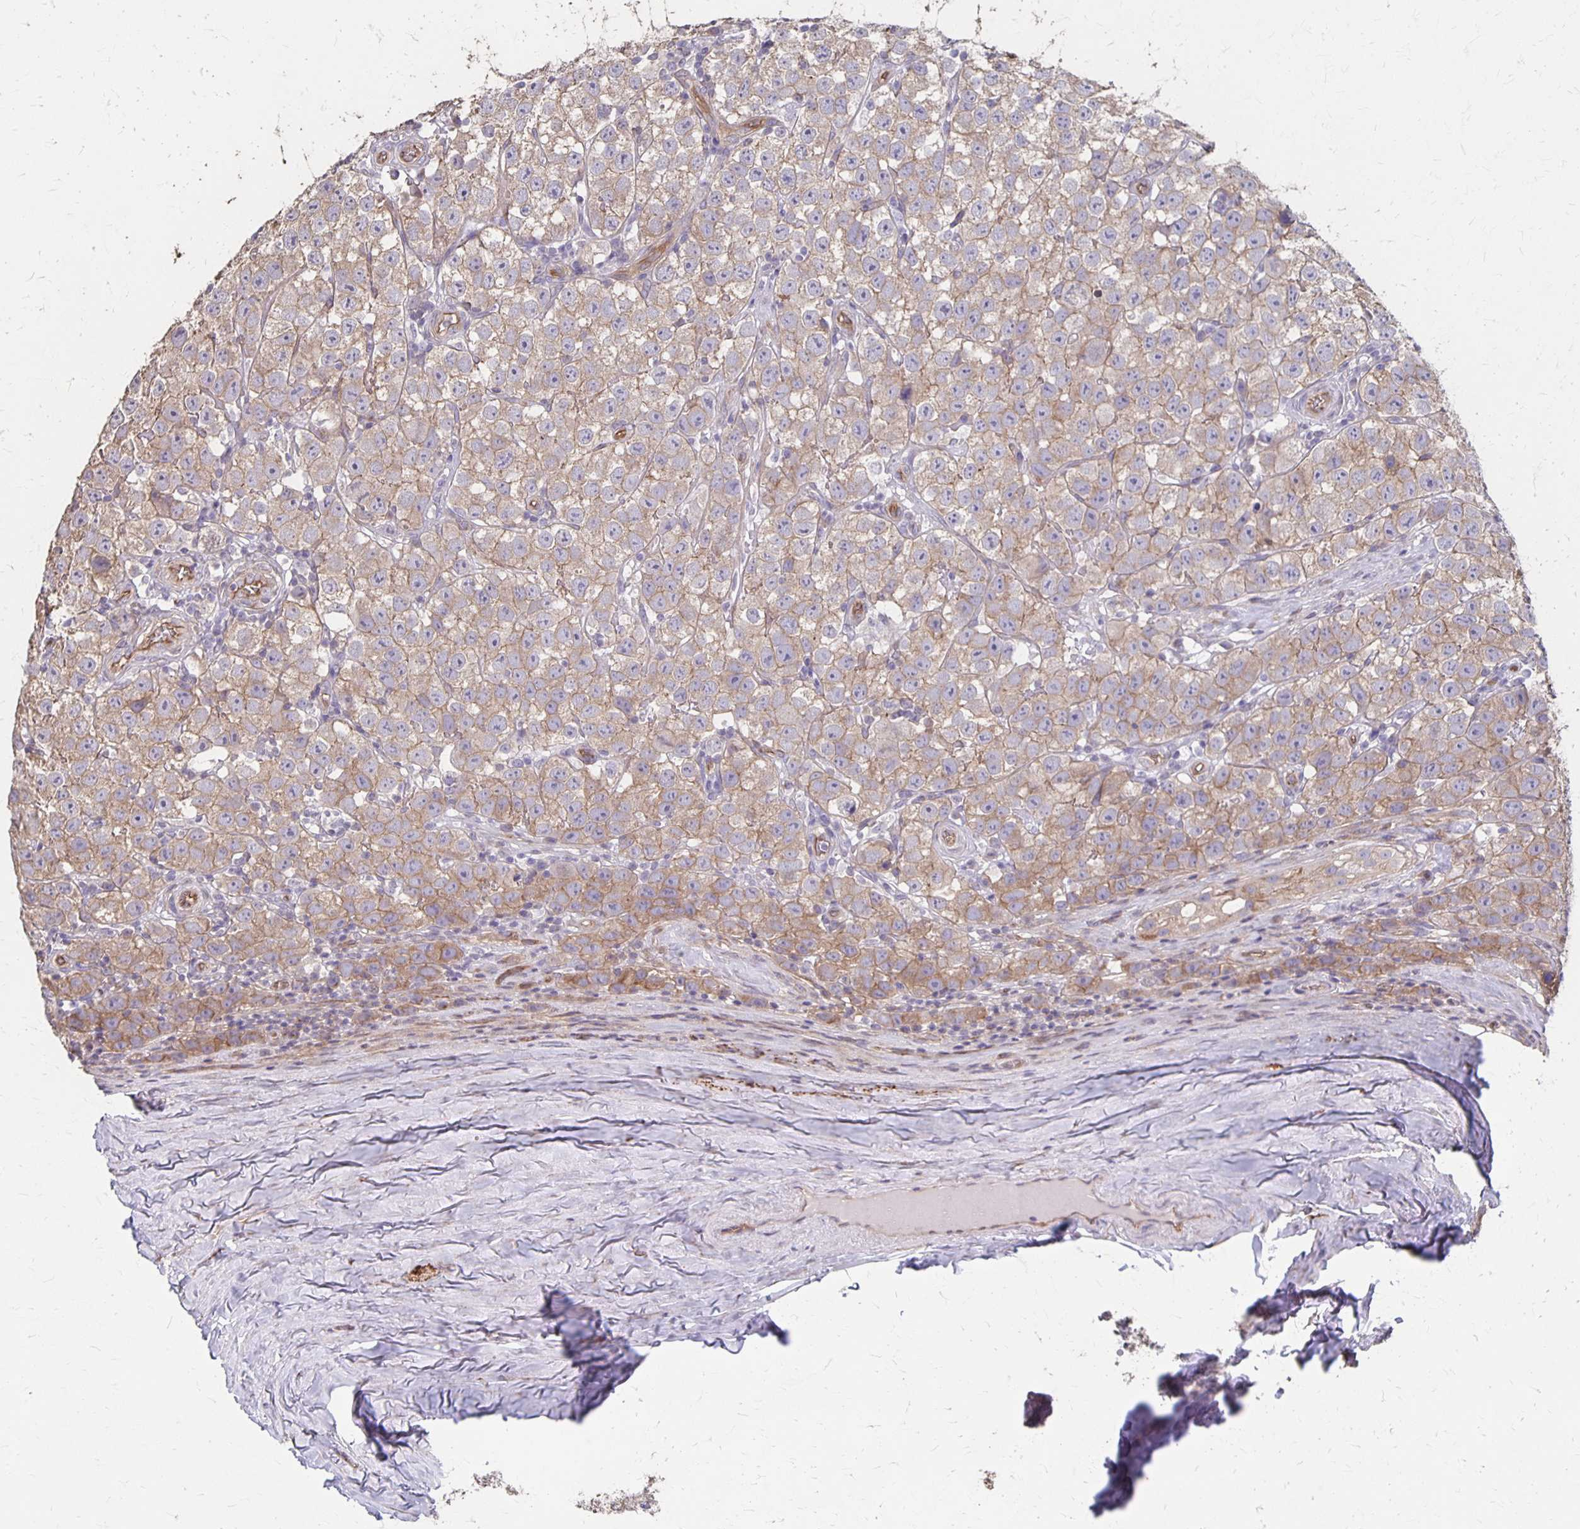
{"staining": {"intensity": "weak", "quantity": "25%-75%", "location": "cytoplasmic/membranous"}, "tissue": "testis cancer", "cell_type": "Tumor cells", "image_type": "cancer", "snomed": [{"axis": "morphology", "description": "Seminoma, NOS"}, {"axis": "topography", "description": "Testis"}], "caption": "Immunohistochemistry histopathology image of neoplastic tissue: testis cancer stained using immunohistochemistry (IHC) demonstrates low levels of weak protein expression localized specifically in the cytoplasmic/membranous of tumor cells, appearing as a cytoplasmic/membranous brown color.", "gene": "PPP1R3E", "patient": {"sex": "male", "age": 34}}